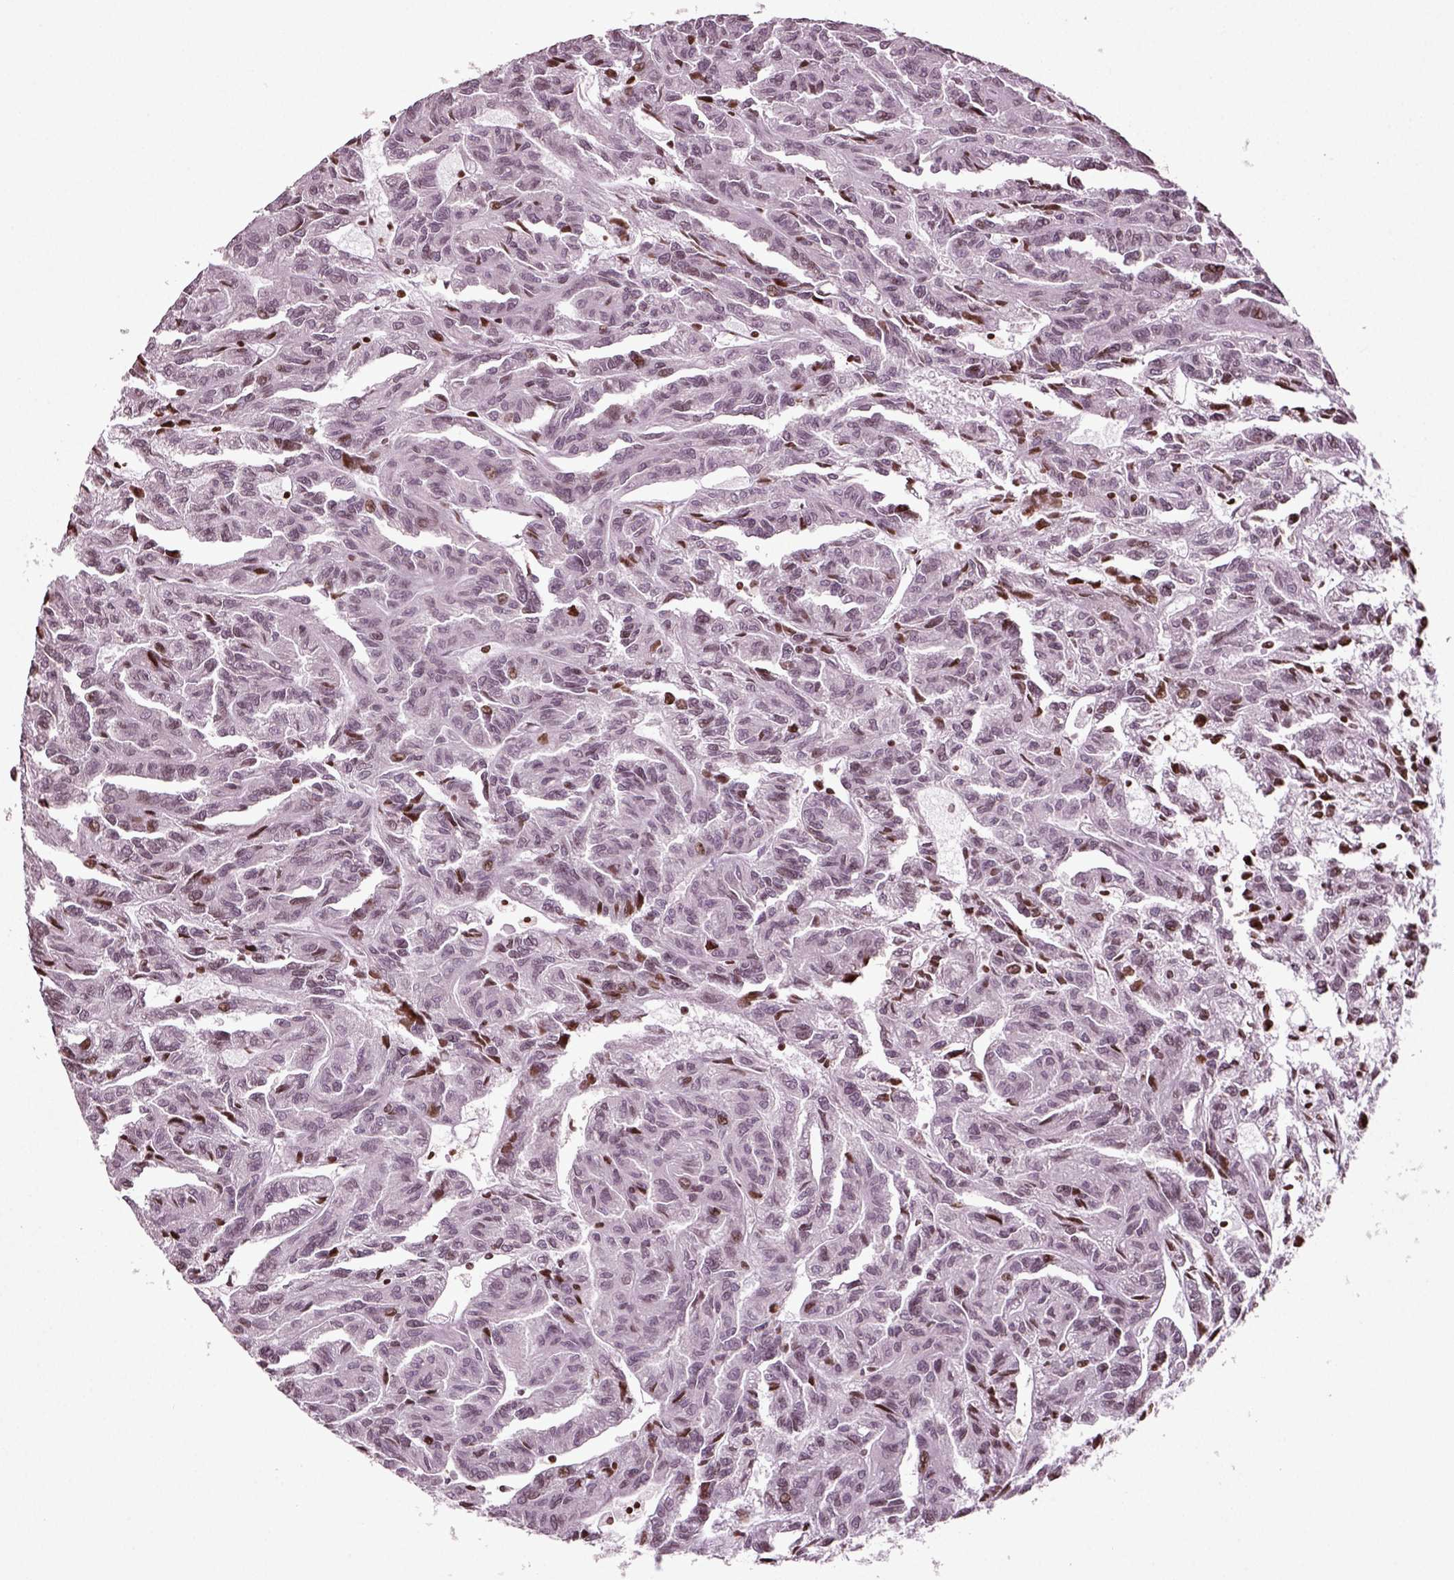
{"staining": {"intensity": "negative", "quantity": "none", "location": "none"}, "tissue": "renal cancer", "cell_type": "Tumor cells", "image_type": "cancer", "snomed": [{"axis": "morphology", "description": "Adenocarcinoma, NOS"}, {"axis": "topography", "description": "Kidney"}], "caption": "Immunohistochemical staining of human renal adenocarcinoma displays no significant positivity in tumor cells. (DAB immunohistochemistry, high magnification).", "gene": "HEYL", "patient": {"sex": "male", "age": 79}}